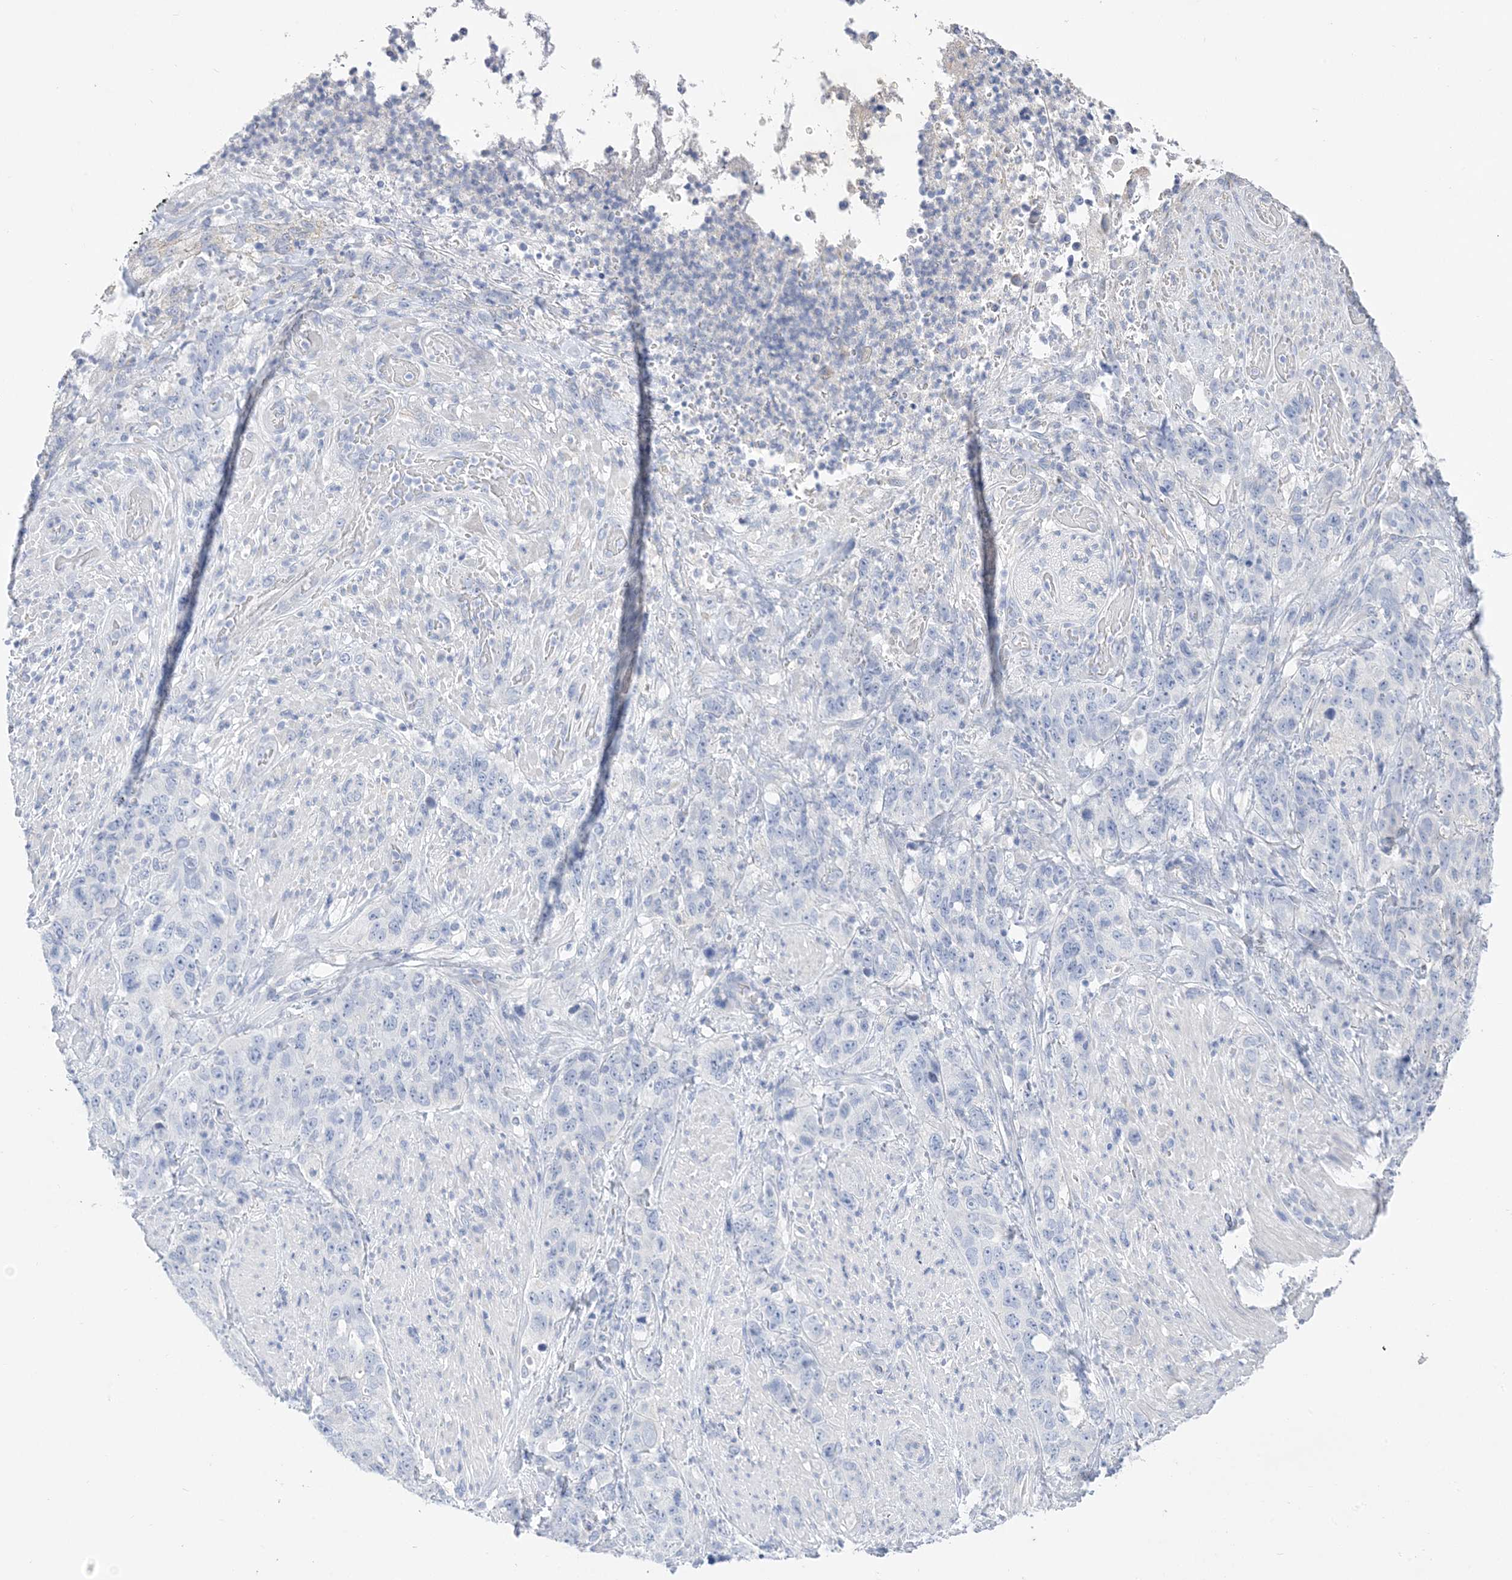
{"staining": {"intensity": "negative", "quantity": "none", "location": "none"}, "tissue": "stomach cancer", "cell_type": "Tumor cells", "image_type": "cancer", "snomed": [{"axis": "morphology", "description": "Adenocarcinoma, NOS"}, {"axis": "topography", "description": "Stomach"}], "caption": "Image shows no protein positivity in tumor cells of stomach adenocarcinoma tissue.", "gene": "MUC17", "patient": {"sex": "male", "age": 48}}